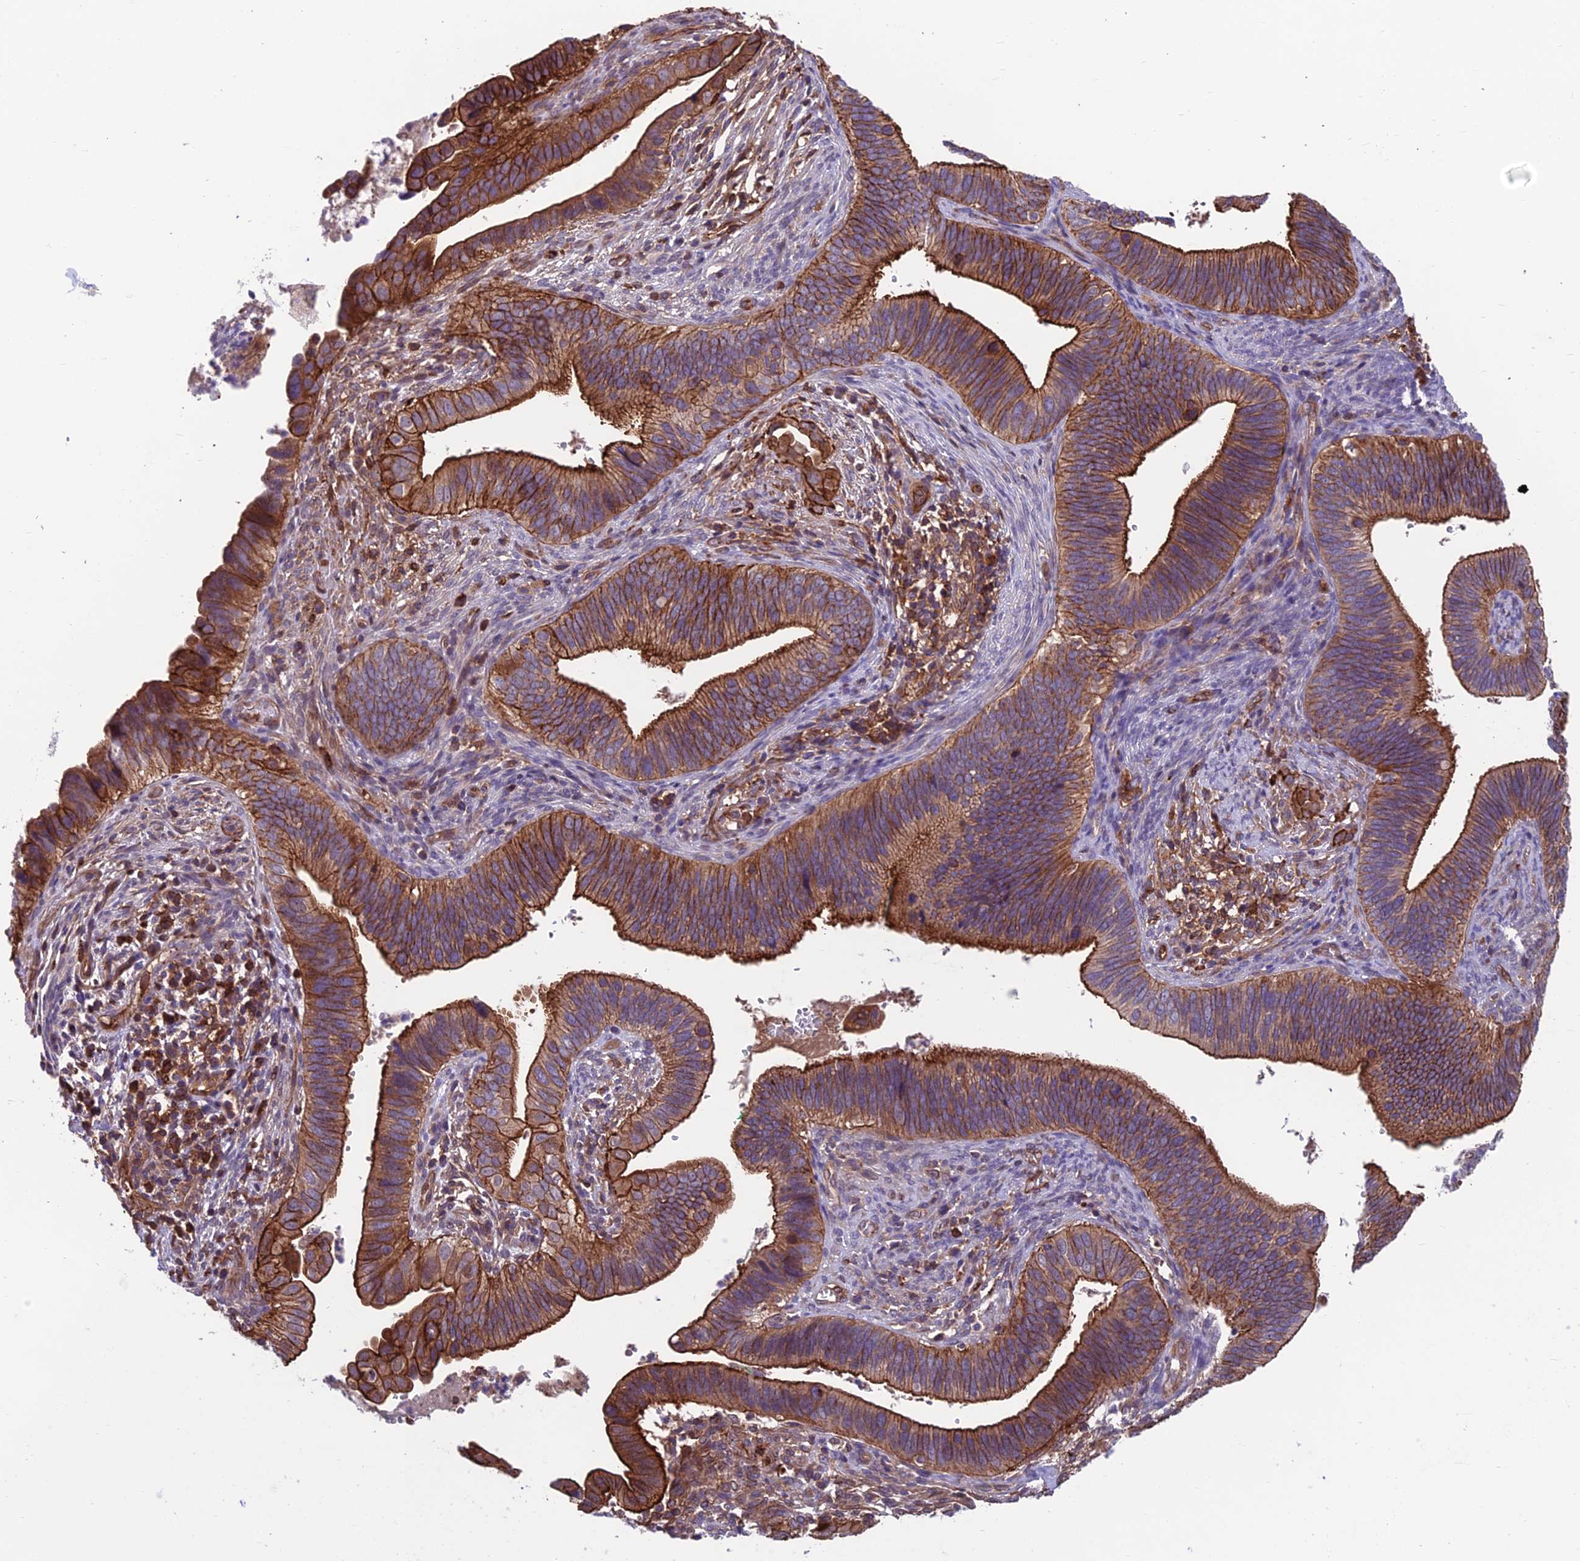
{"staining": {"intensity": "strong", "quantity": ">75%", "location": "cytoplasmic/membranous"}, "tissue": "cervical cancer", "cell_type": "Tumor cells", "image_type": "cancer", "snomed": [{"axis": "morphology", "description": "Adenocarcinoma, NOS"}, {"axis": "topography", "description": "Cervix"}], "caption": "Strong cytoplasmic/membranous expression for a protein is seen in about >75% of tumor cells of cervical cancer (adenocarcinoma) using IHC.", "gene": "RTN4RL1", "patient": {"sex": "female", "age": 42}}